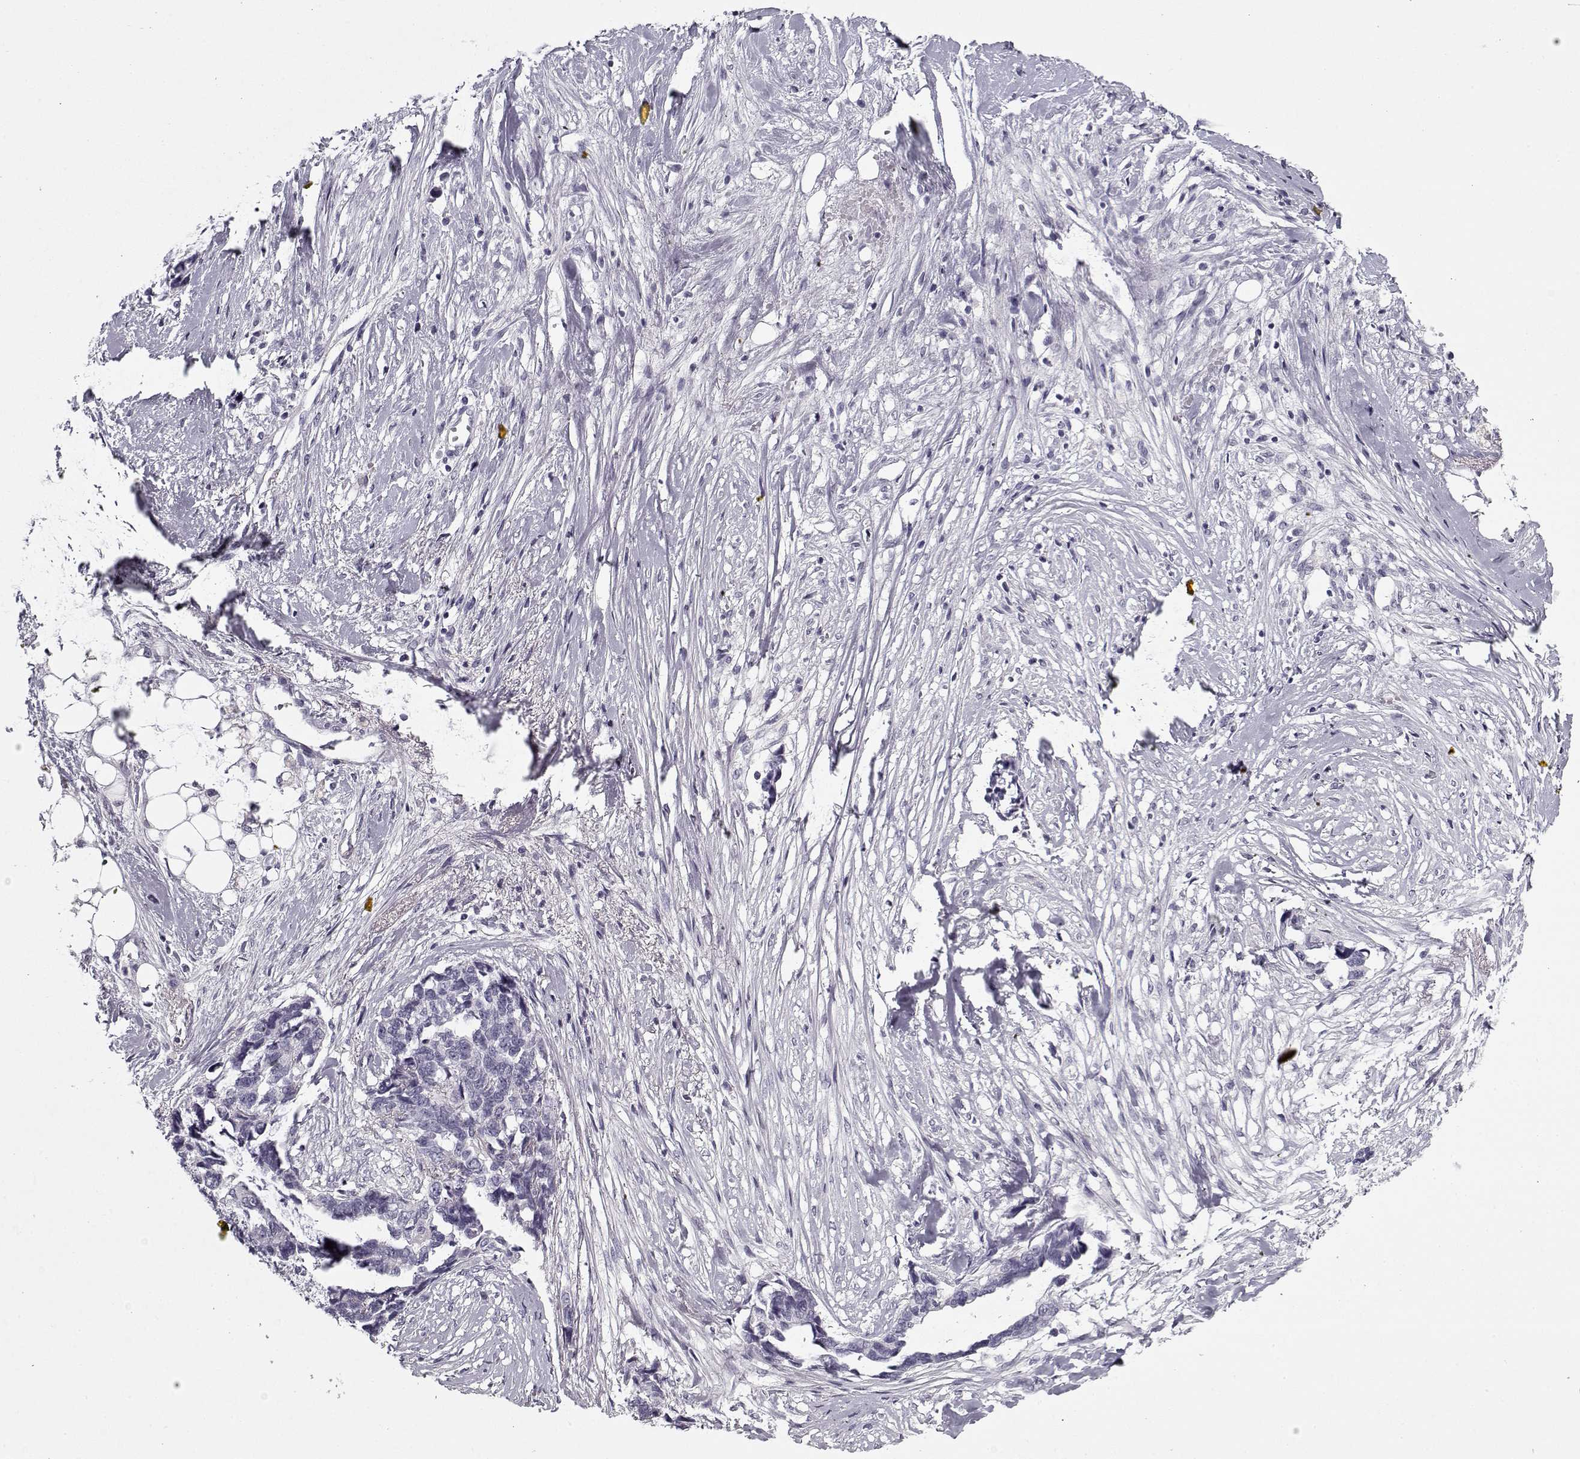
{"staining": {"intensity": "negative", "quantity": "none", "location": "none"}, "tissue": "ovarian cancer", "cell_type": "Tumor cells", "image_type": "cancer", "snomed": [{"axis": "morphology", "description": "Cystadenocarcinoma, serous, NOS"}, {"axis": "topography", "description": "Ovary"}], "caption": "Immunohistochemical staining of human ovarian serous cystadenocarcinoma displays no significant positivity in tumor cells.", "gene": "PNMT", "patient": {"sex": "female", "age": 69}}